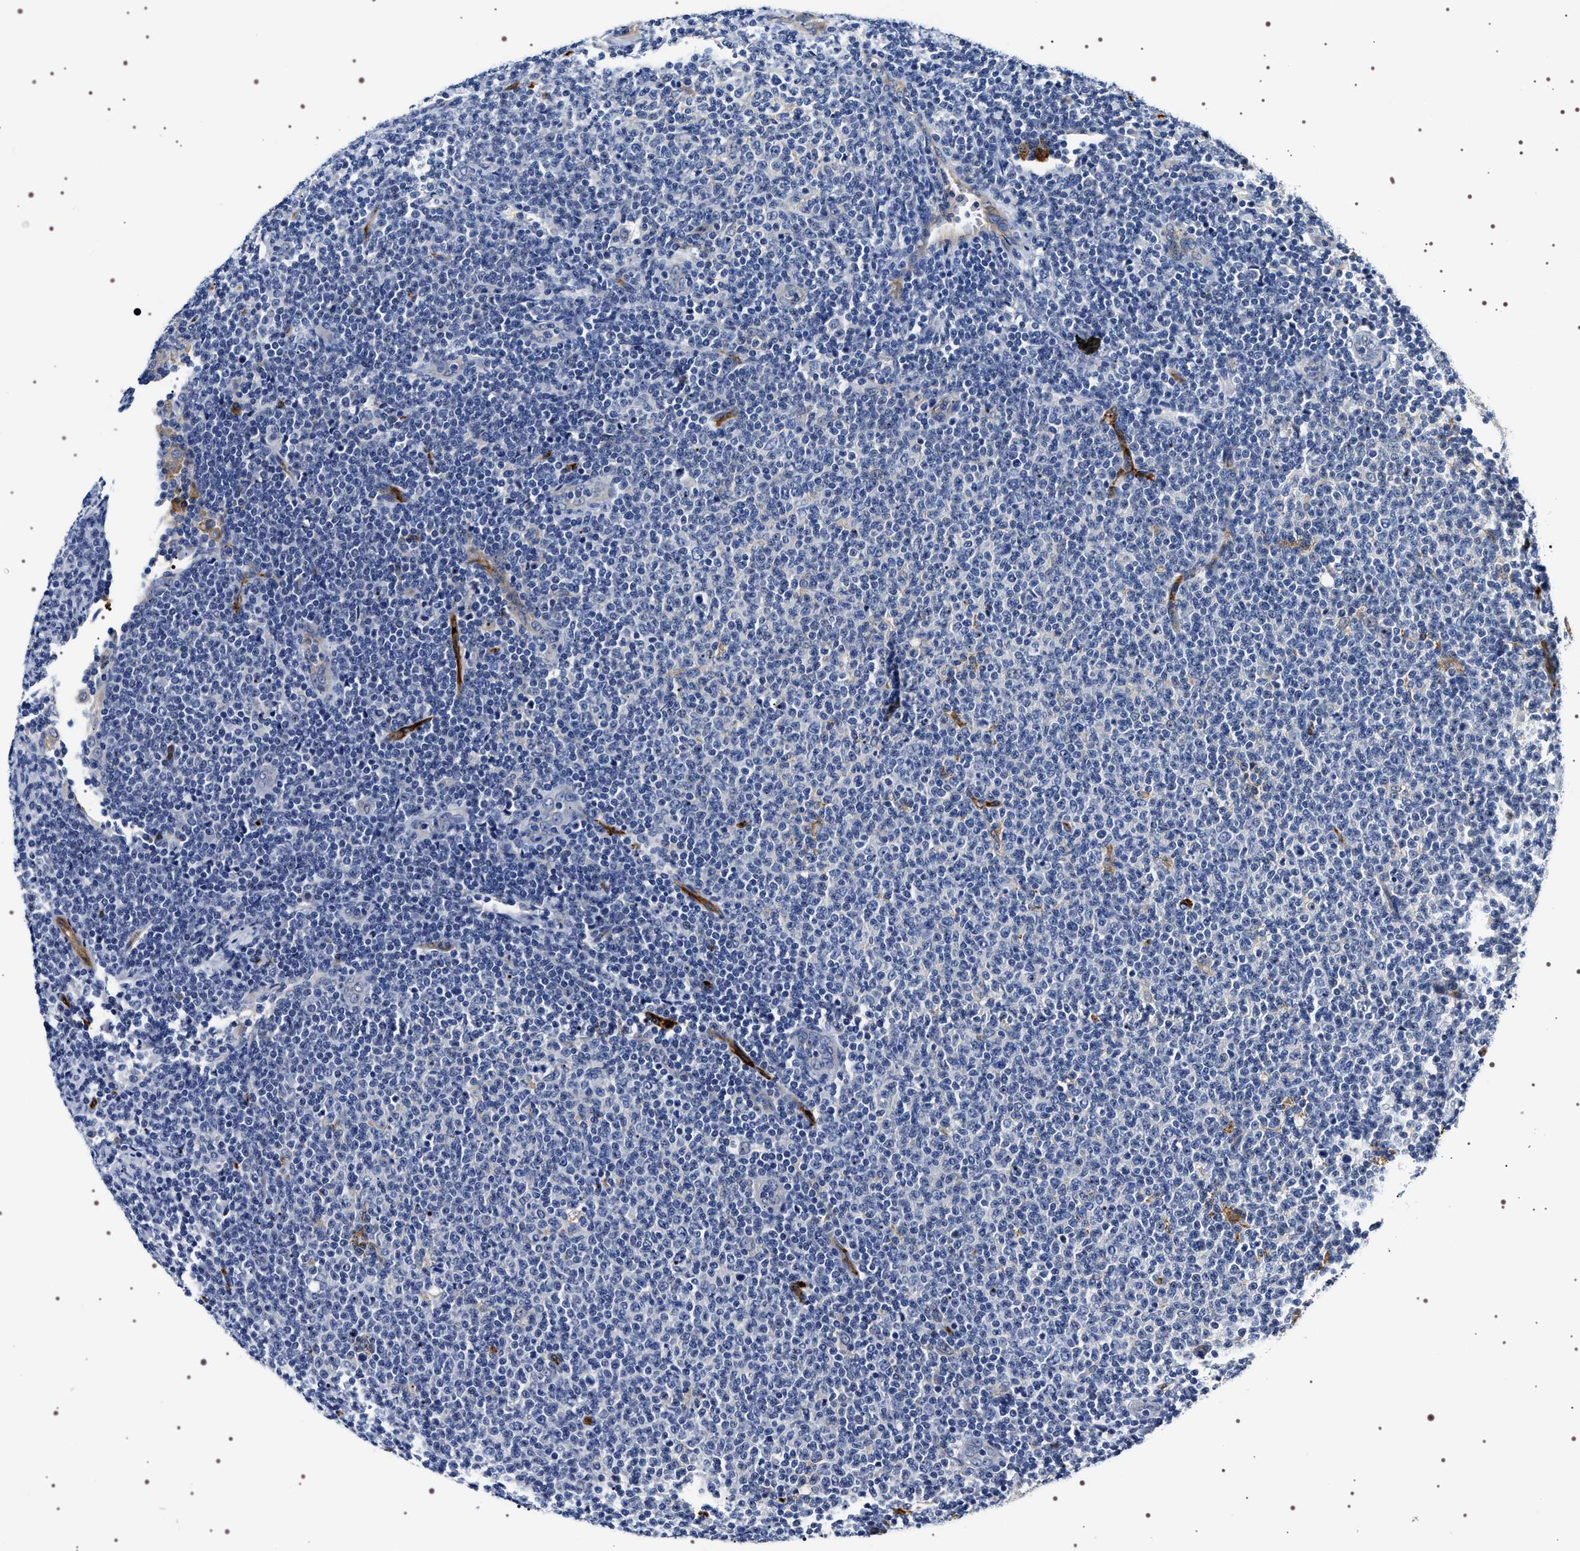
{"staining": {"intensity": "negative", "quantity": "none", "location": "none"}, "tissue": "lymphoma", "cell_type": "Tumor cells", "image_type": "cancer", "snomed": [{"axis": "morphology", "description": "Malignant lymphoma, non-Hodgkin's type, Low grade"}, {"axis": "topography", "description": "Lymph node"}], "caption": "Tumor cells show no significant protein staining in lymphoma.", "gene": "ALPL", "patient": {"sex": "male", "age": 66}}